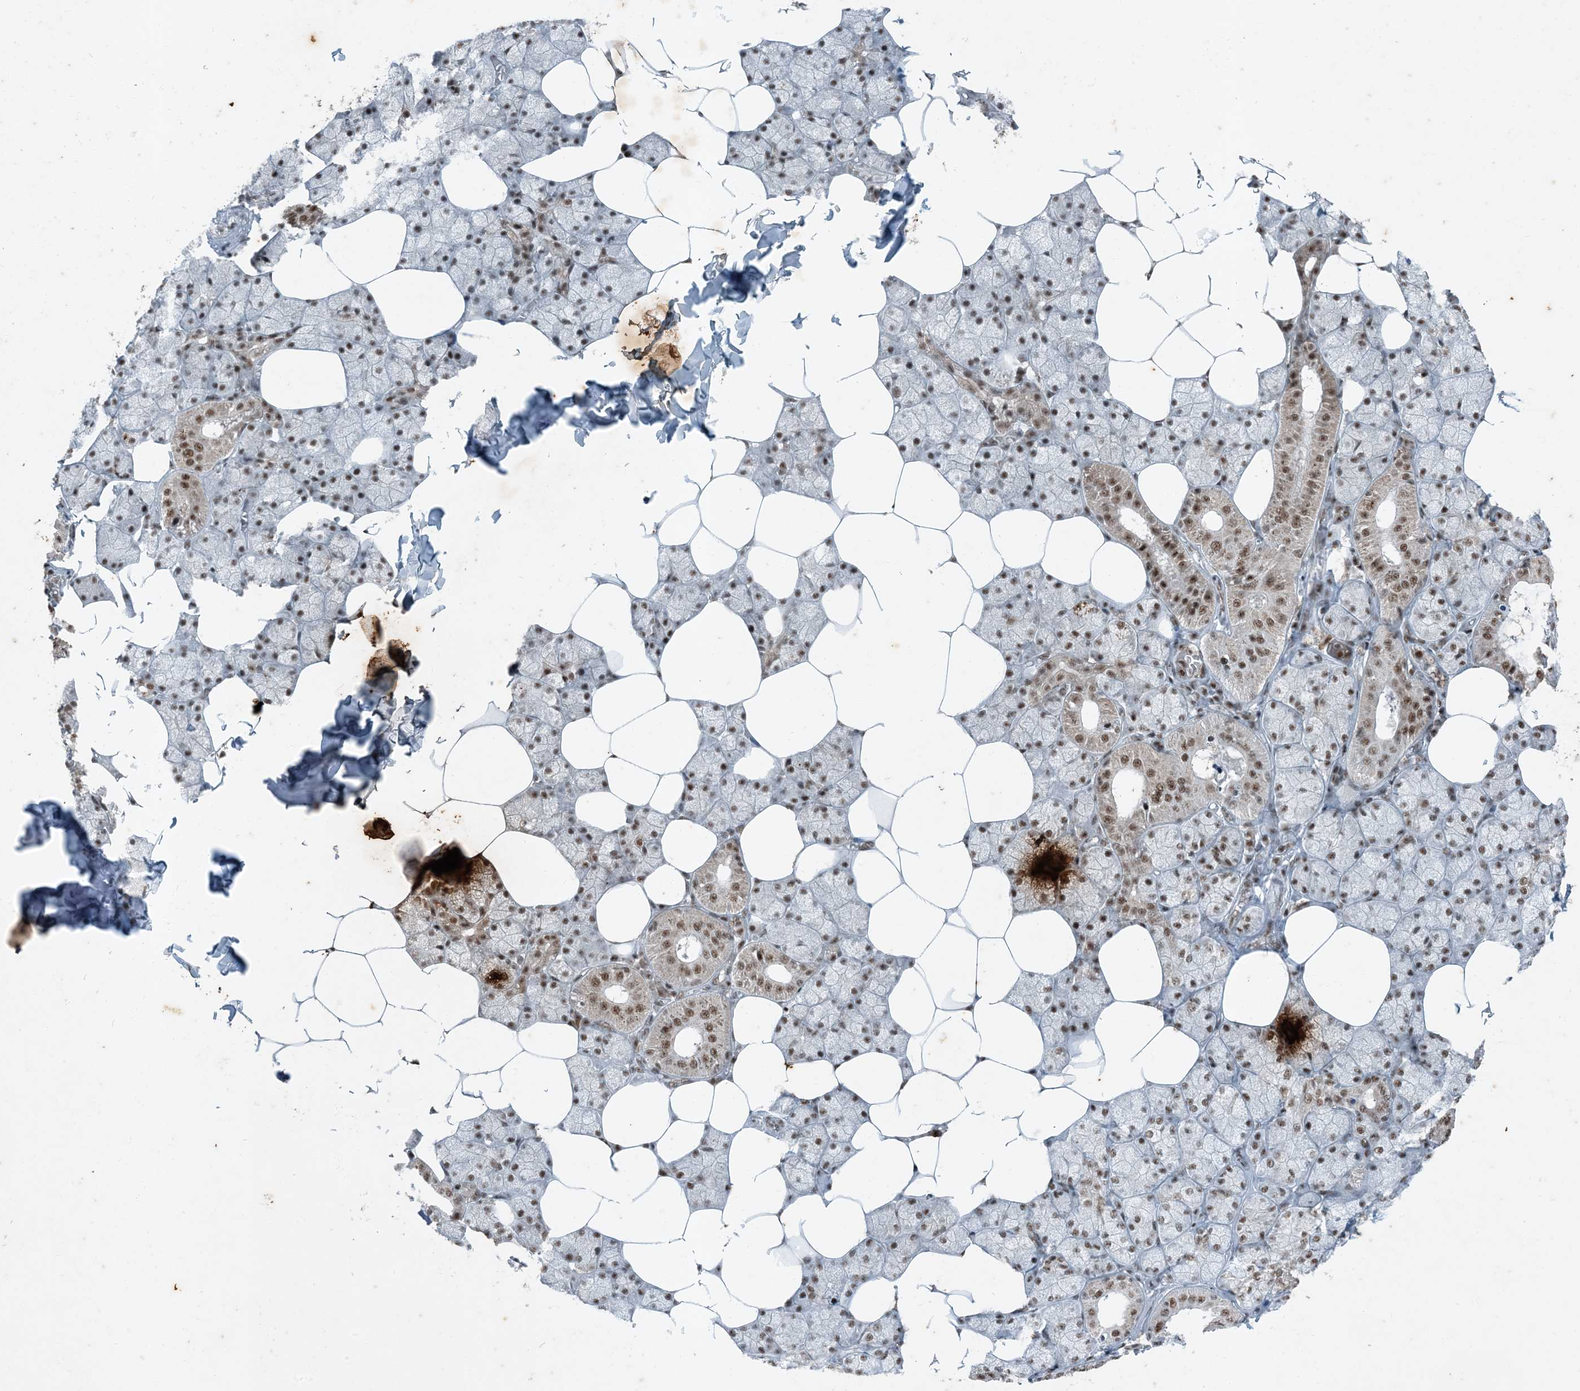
{"staining": {"intensity": "moderate", "quantity": "25%-75%", "location": "nuclear"}, "tissue": "salivary gland", "cell_type": "Glandular cells", "image_type": "normal", "snomed": [{"axis": "morphology", "description": "Normal tissue, NOS"}, {"axis": "topography", "description": "Salivary gland"}], "caption": "Immunohistochemical staining of normal salivary gland reveals medium levels of moderate nuclear staining in about 25%-75% of glandular cells.", "gene": "TADA2B", "patient": {"sex": "male", "age": 62}}